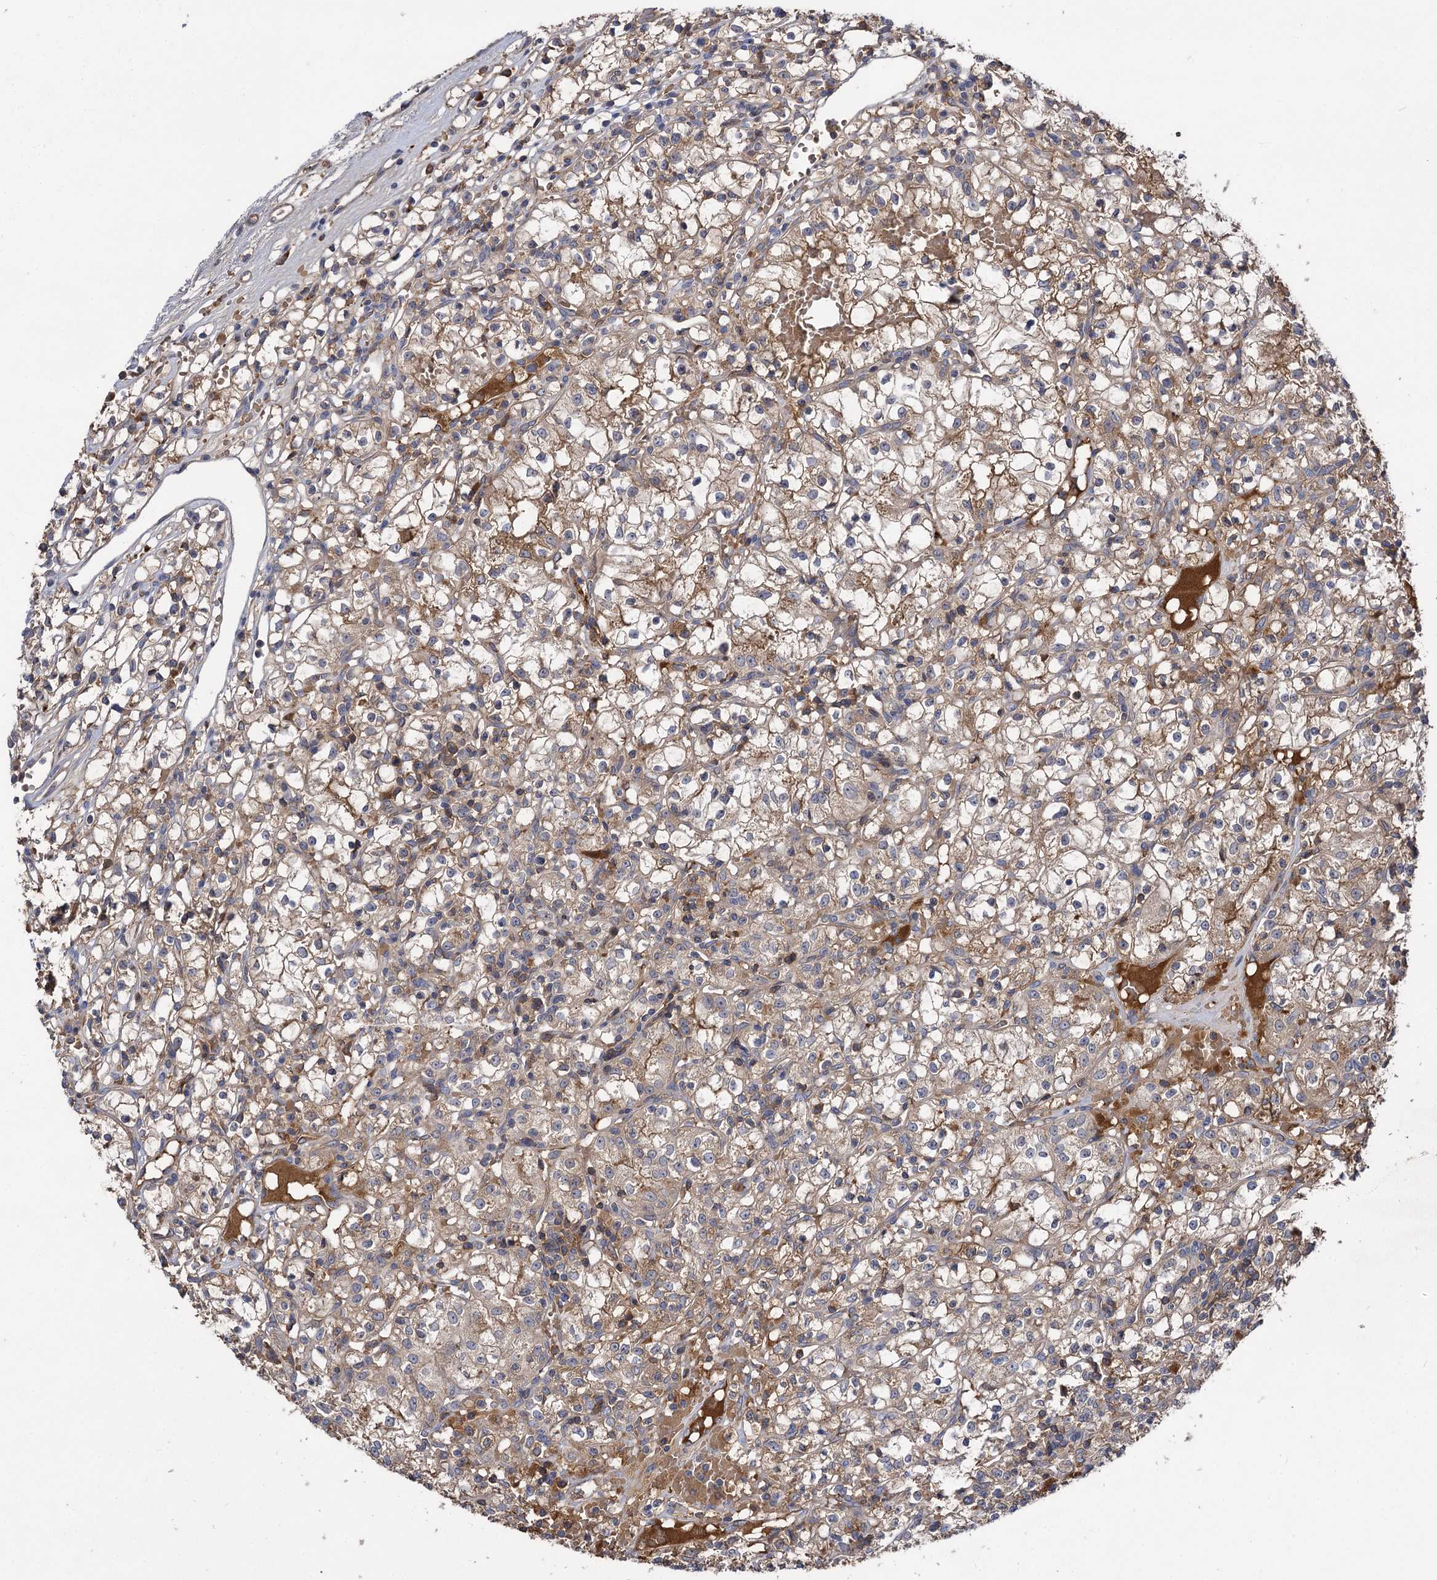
{"staining": {"intensity": "weak", "quantity": ">75%", "location": "cytoplasmic/membranous"}, "tissue": "renal cancer", "cell_type": "Tumor cells", "image_type": "cancer", "snomed": [{"axis": "morphology", "description": "Adenocarcinoma, NOS"}, {"axis": "topography", "description": "Kidney"}], "caption": "Tumor cells exhibit low levels of weak cytoplasmic/membranous staining in approximately >75% of cells in human adenocarcinoma (renal). (DAB (3,3'-diaminobenzidine) IHC, brown staining for protein, blue staining for nuclei).", "gene": "USP50", "patient": {"sex": "female", "age": 59}}